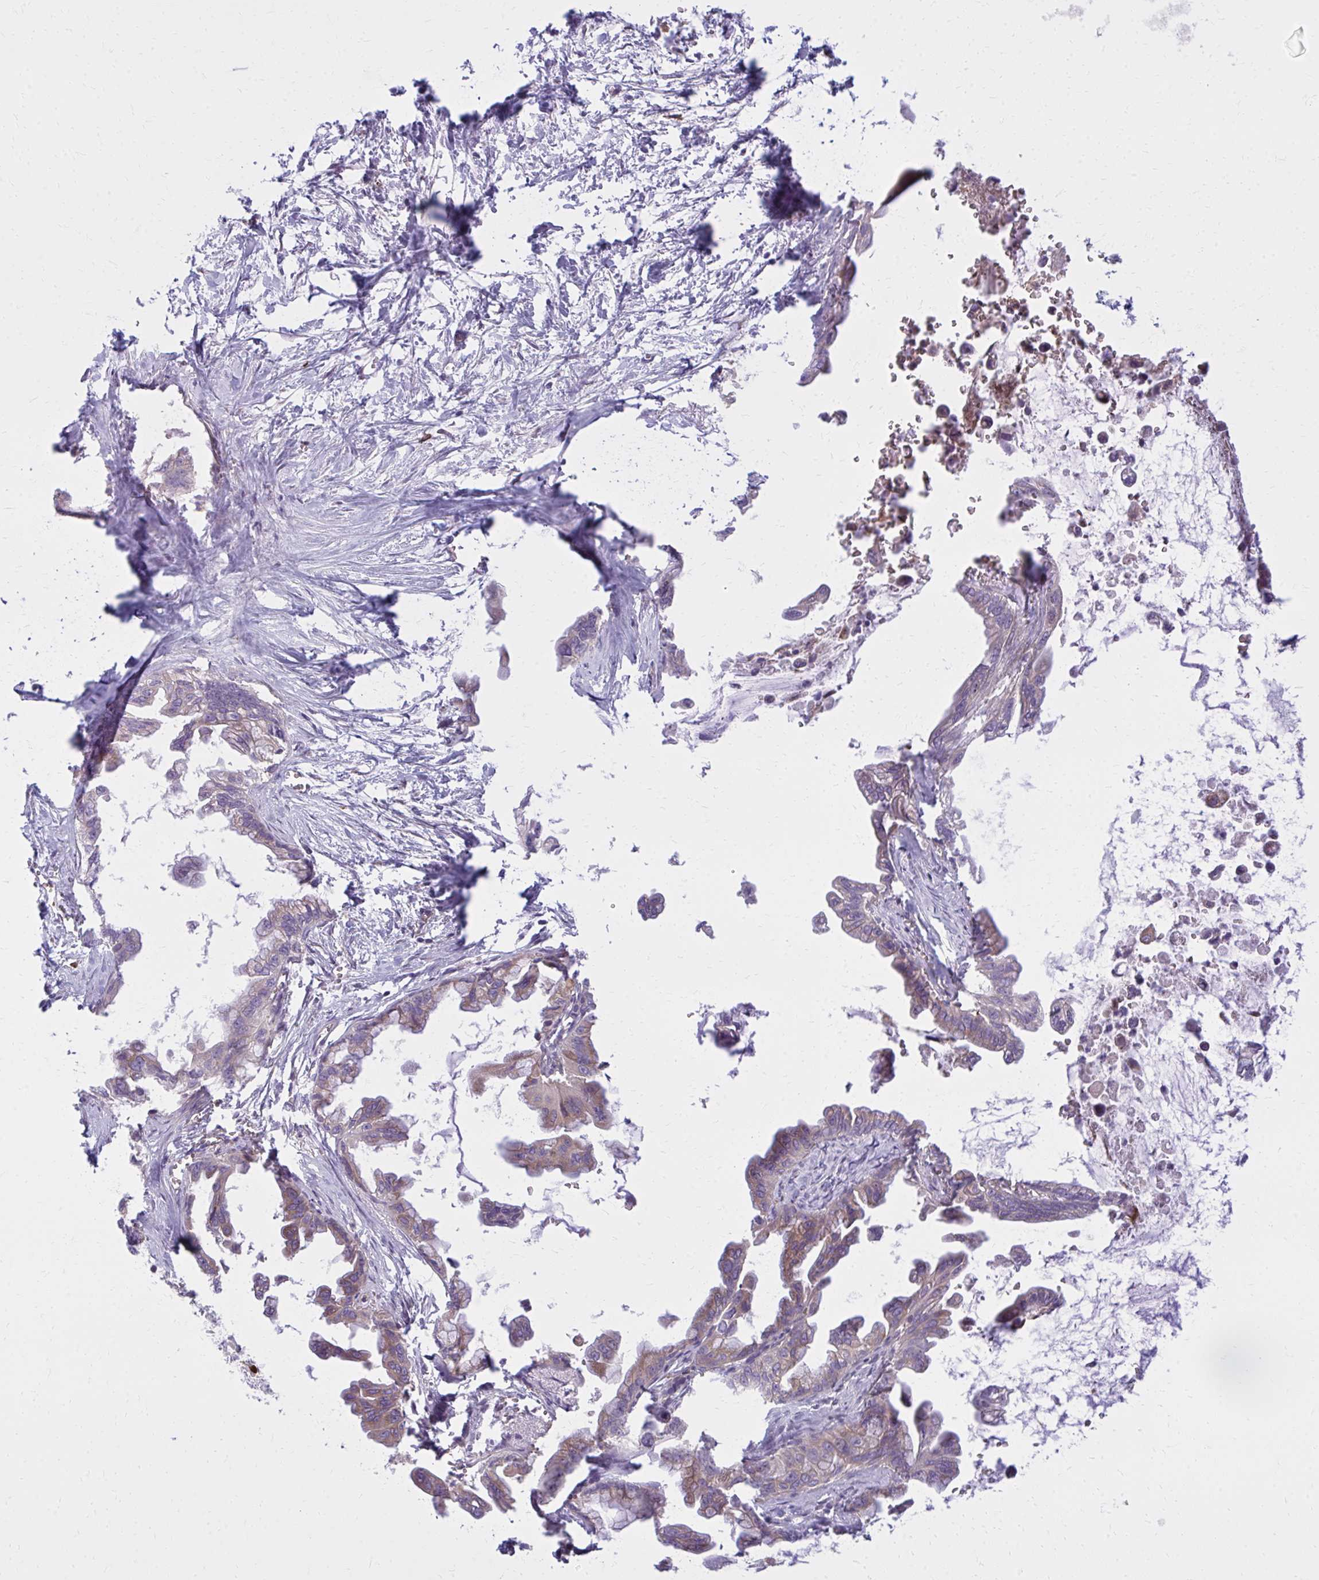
{"staining": {"intensity": "weak", "quantity": "25%-75%", "location": "cytoplasmic/membranous"}, "tissue": "pancreatic cancer", "cell_type": "Tumor cells", "image_type": "cancer", "snomed": [{"axis": "morphology", "description": "Adenocarcinoma, NOS"}, {"axis": "topography", "description": "Pancreas"}], "caption": "Adenocarcinoma (pancreatic) stained for a protein demonstrates weak cytoplasmic/membranous positivity in tumor cells. (IHC, brightfield microscopy, high magnification).", "gene": "CEMP1", "patient": {"sex": "male", "age": 61}}